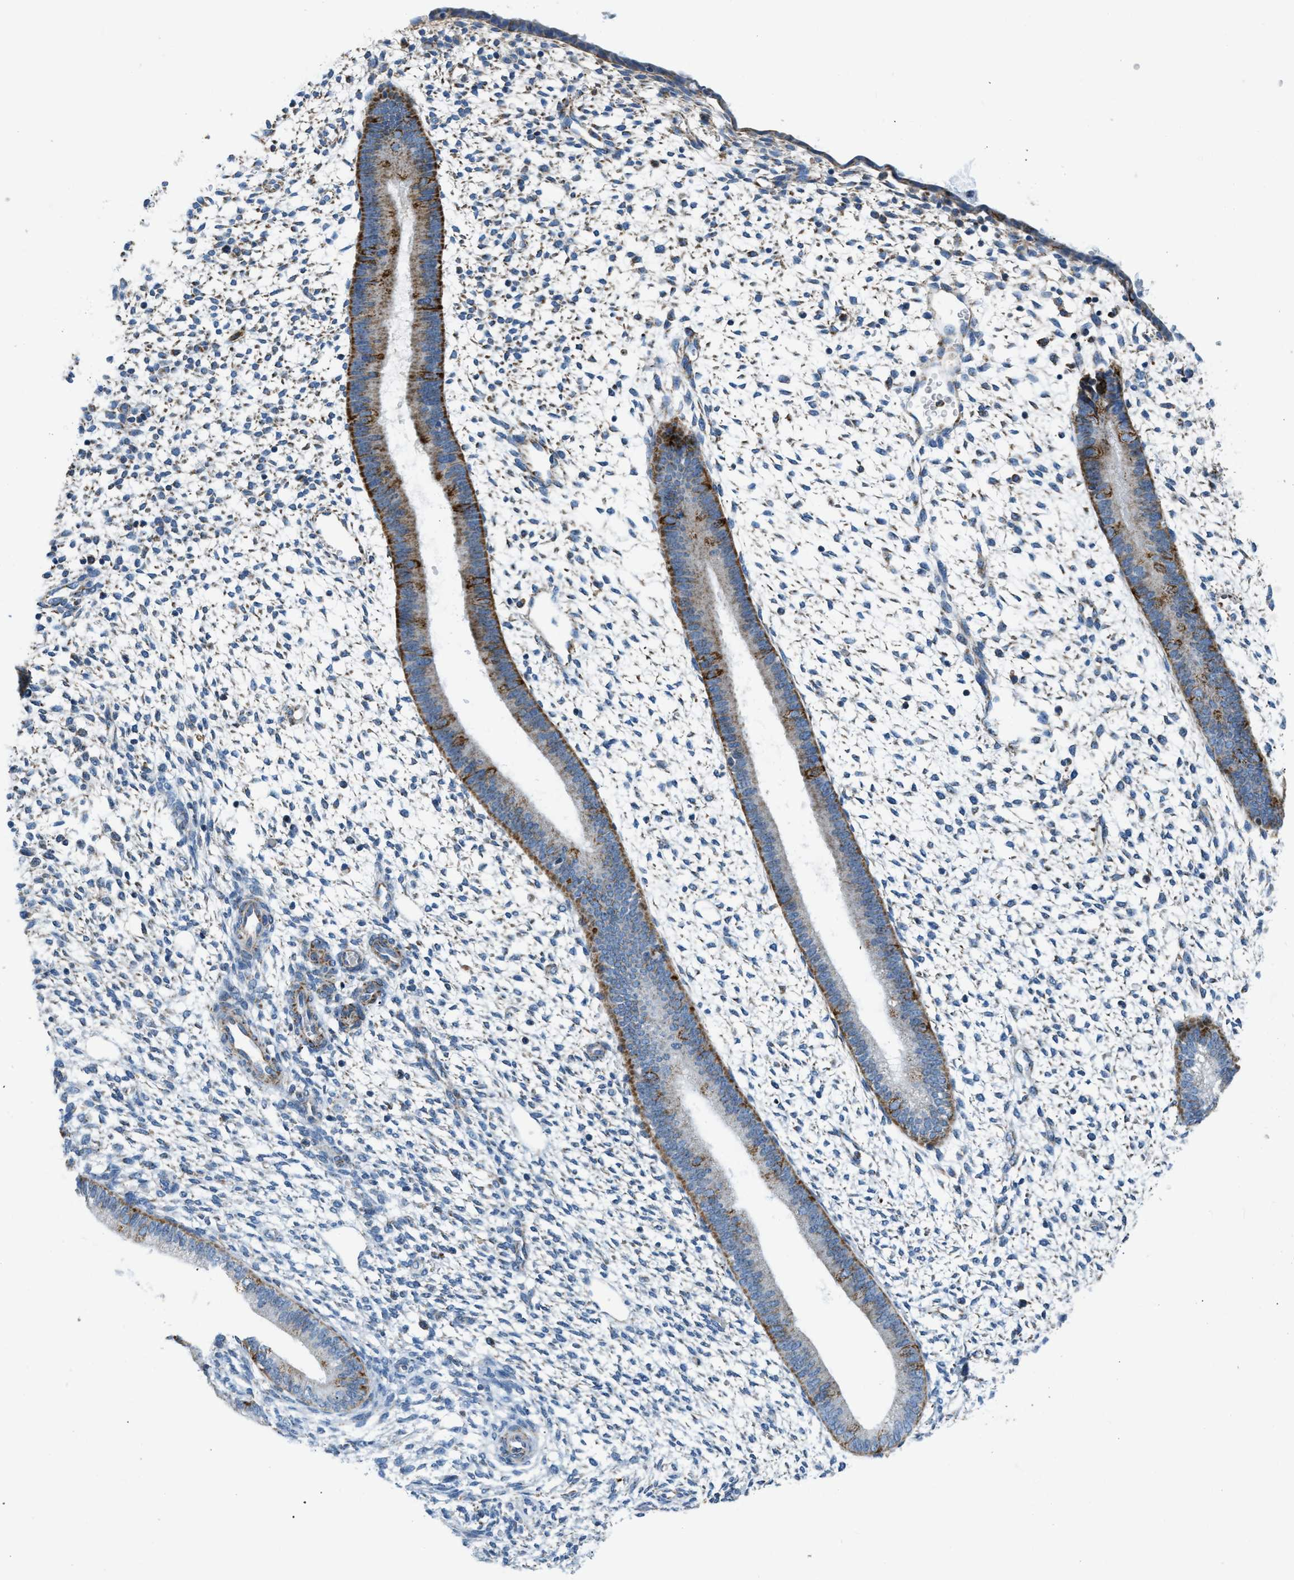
{"staining": {"intensity": "moderate", "quantity": "<25%", "location": "cytoplasmic/membranous"}, "tissue": "endometrium", "cell_type": "Cells in endometrial stroma", "image_type": "normal", "snomed": [{"axis": "morphology", "description": "Normal tissue, NOS"}, {"axis": "topography", "description": "Endometrium"}], "caption": "This is a photomicrograph of IHC staining of benign endometrium, which shows moderate positivity in the cytoplasmic/membranous of cells in endometrial stroma.", "gene": "ACADVL", "patient": {"sex": "female", "age": 46}}